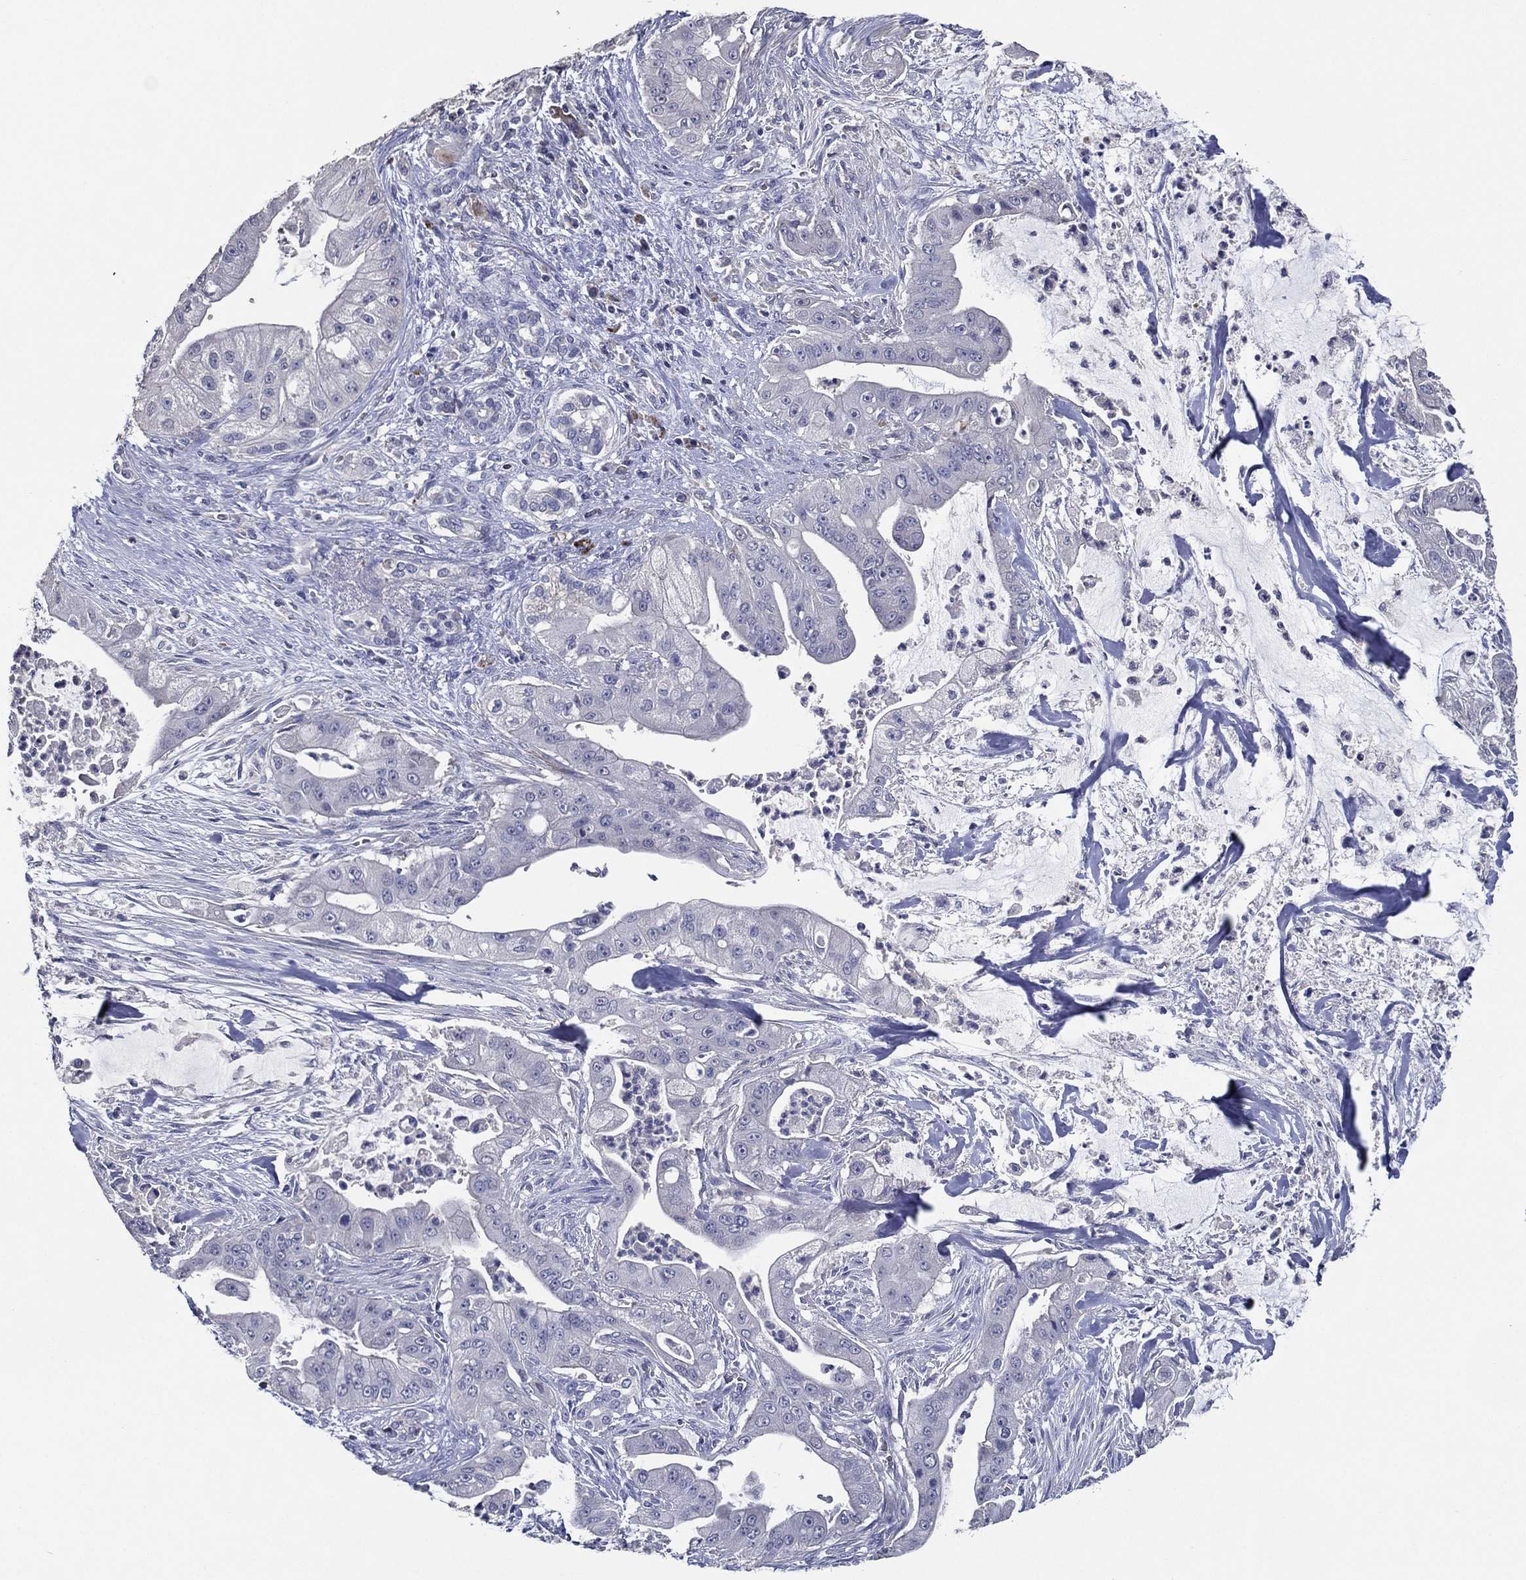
{"staining": {"intensity": "negative", "quantity": "none", "location": "none"}, "tissue": "pancreatic cancer", "cell_type": "Tumor cells", "image_type": "cancer", "snomed": [{"axis": "morphology", "description": "Normal tissue, NOS"}, {"axis": "morphology", "description": "Inflammation, NOS"}, {"axis": "morphology", "description": "Adenocarcinoma, NOS"}, {"axis": "topography", "description": "Pancreas"}], "caption": "This is an immunohistochemistry photomicrograph of pancreatic adenocarcinoma. There is no expression in tumor cells.", "gene": "TFAP2A", "patient": {"sex": "male", "age": 57}}